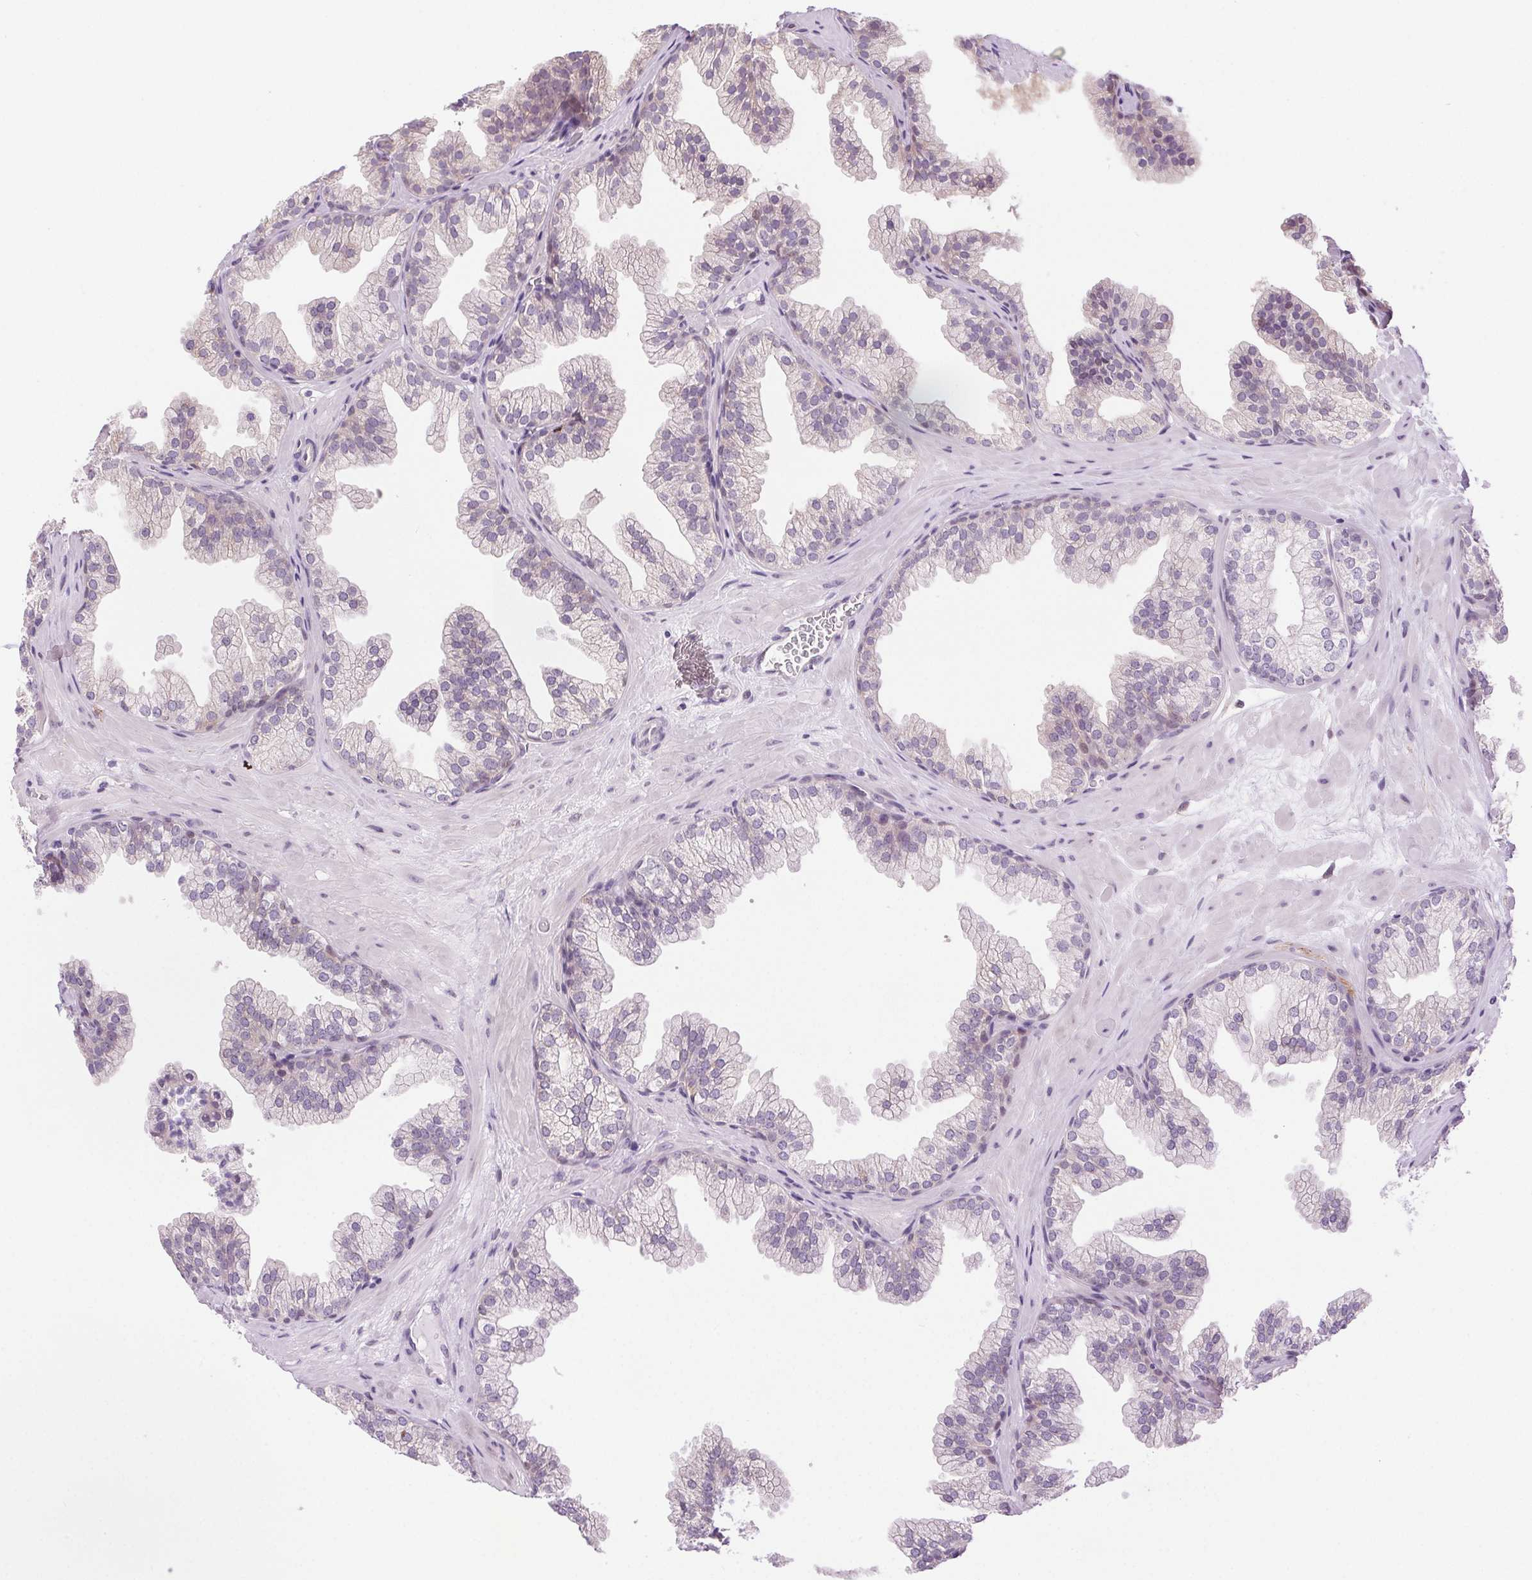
{"staining": {"intensity": "negative", "quantity": "none", "location": "none"}, "tissue": "prostate", "cell_type": "Glandular cells", "image_type": "normal", "snomed": [{"axis": "morphology", "description": "Normal tissue, NOS"}, {"axis": "topography", "description": "Prostate"}], "caption": "Protein analysis of benign prostate displays no significant expression in glandular cells. (DAB immunohistochemistry visualized using brightfield microscopy, high magnification).", "gene": "SYT11", "patient": {"sex": "male", "age": 37}}